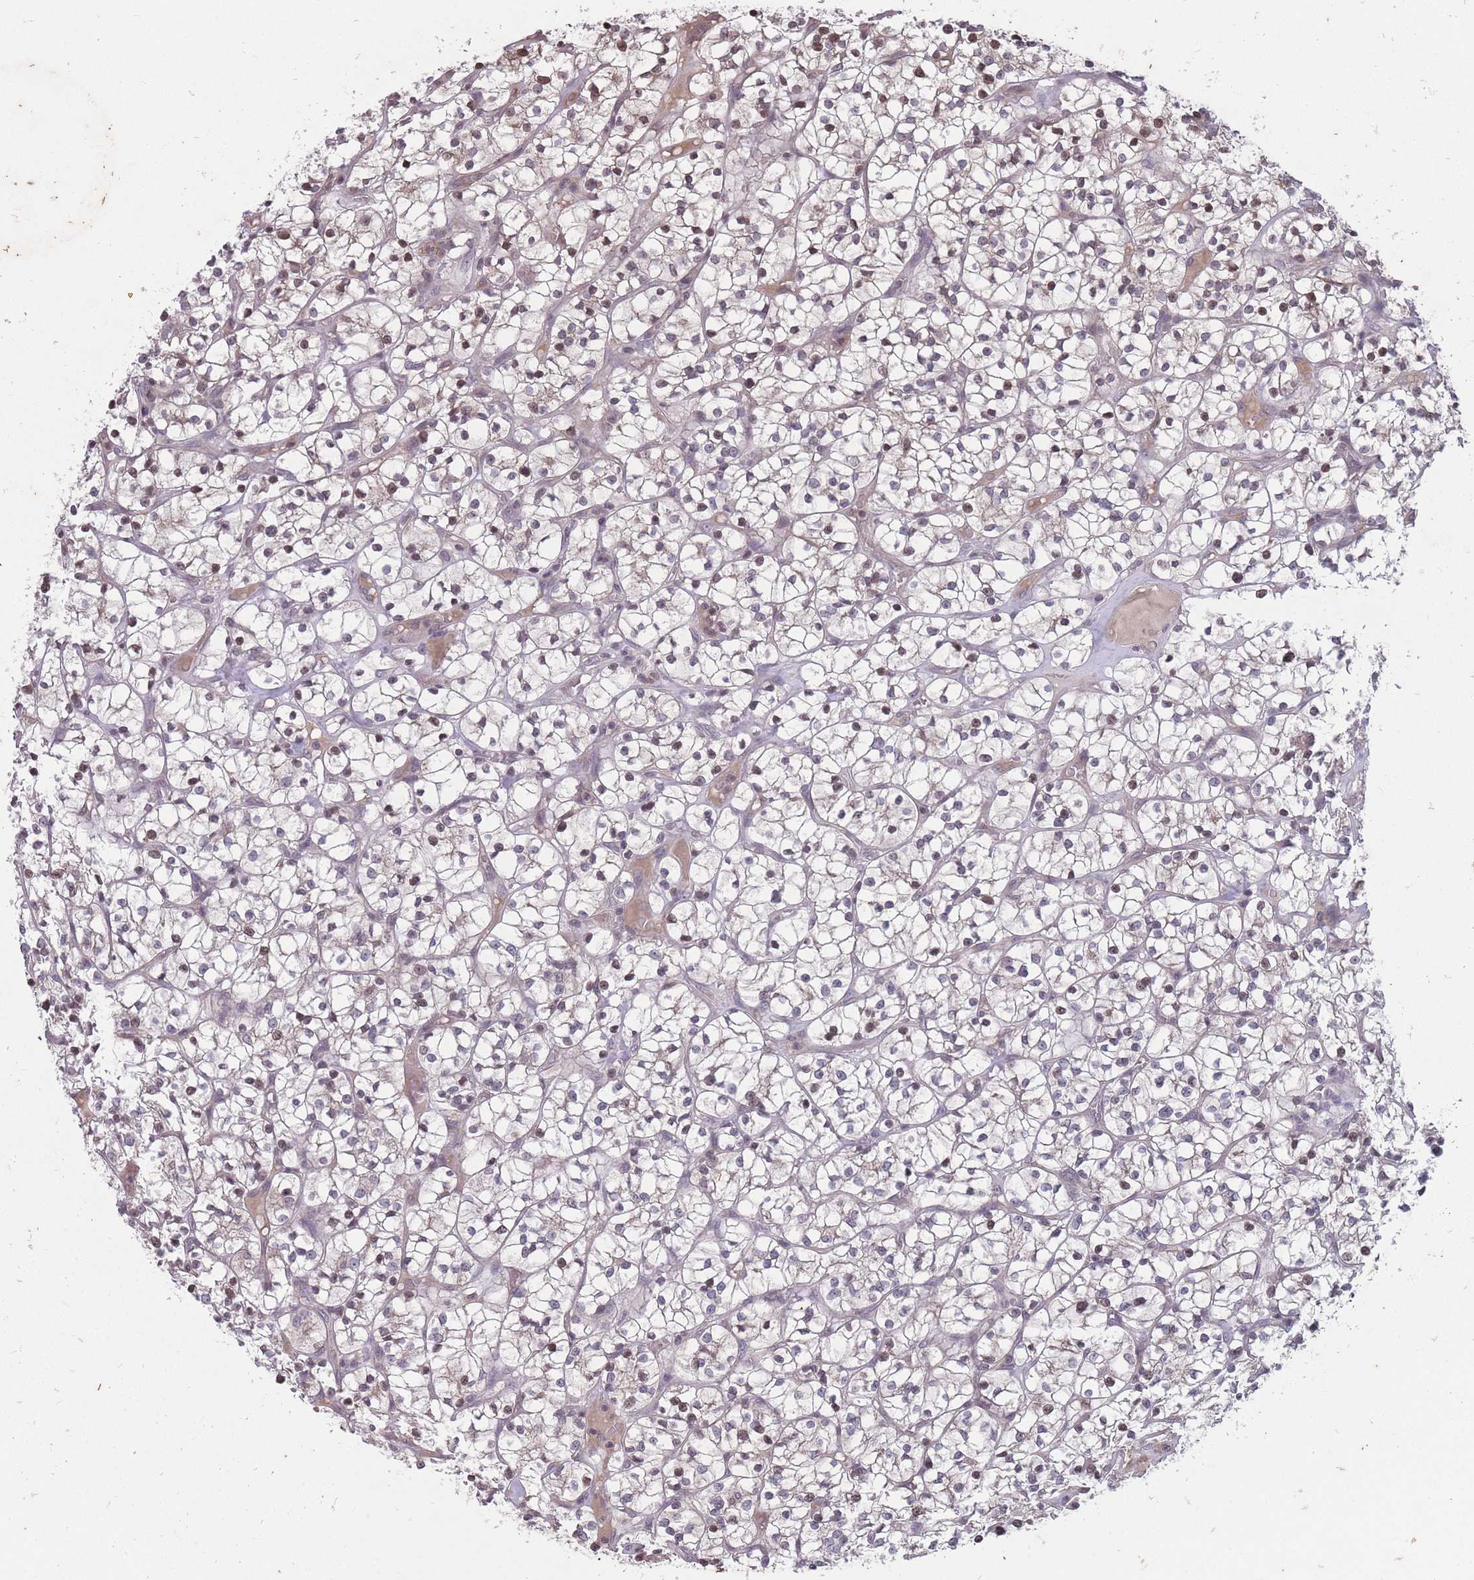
{"staining": {"intensity": "moderate", "quantity": "25%-75%", "location": "nuclear"}, "tissue": "renal cancer", "cell_type": "Tumor cells", "image_type": "cancer", "snomed": [{"axis": "morphology", "description": "Adenocarcinoma, NOS"}, {"axis": "topography", "description": "Kidney"}], "caption": "Immunohistochemistry (IHC) photomicrograph of renal cancer (adenocarcinoma) stained for a protein (brown), which displays medium levels of moderate nuclear staining in approximately 25%-75% of tumor cells.", "gene": "GGT5", "patient": {"sex": "female", "age": 64}}